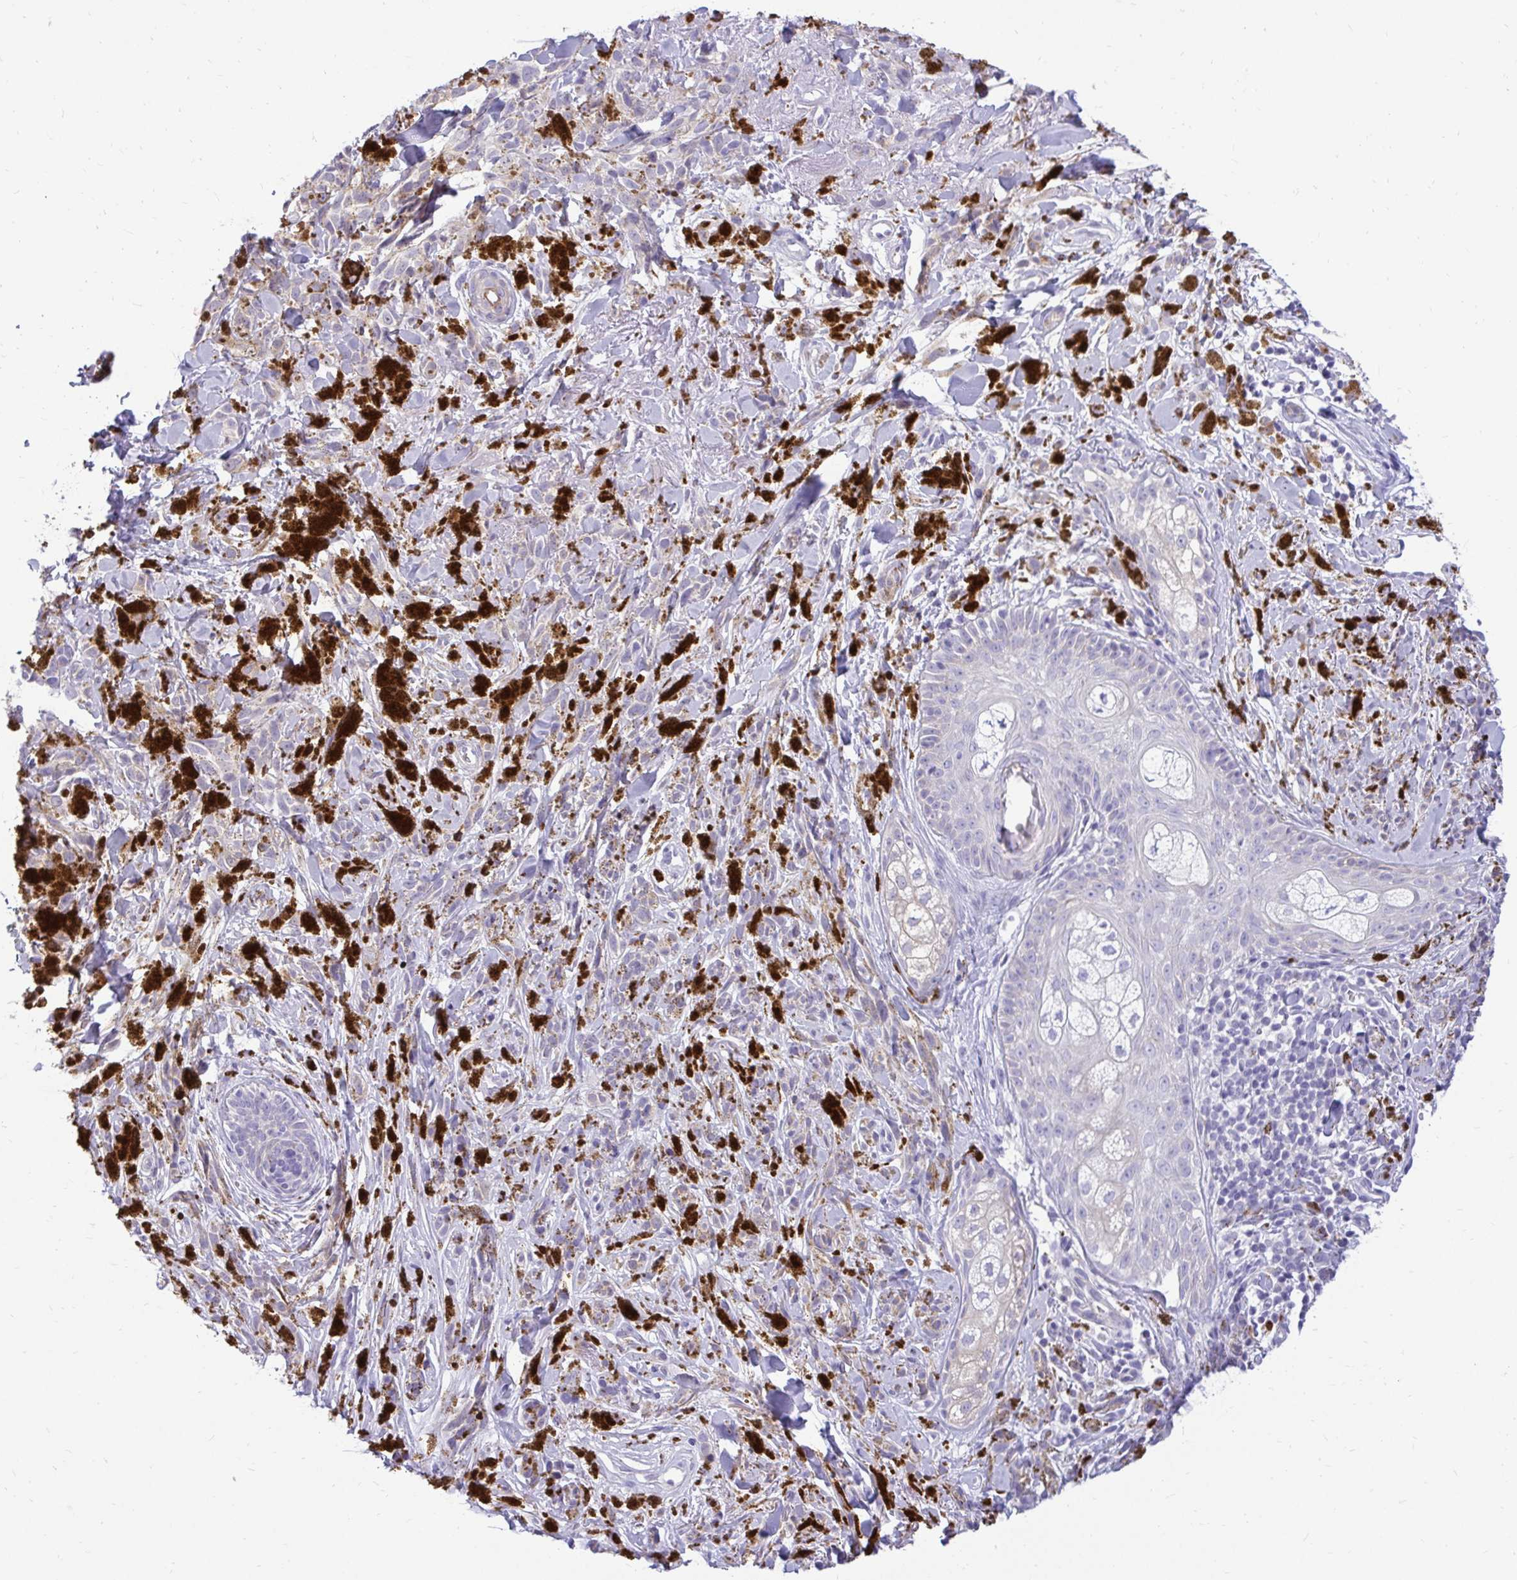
{"staining": {"intensity": "moderate", "quantity": "<25%", "location": "cytoplasmic/membranous"}, "tissue": "melanoma", "cell_type": "Tumor cells", "image_type": "cancer", "snomed": [{"axis": "morphology", "description": "Malignant melanoma, NOS"}, {"axis": "topography", "description": "Skin"}], "caption": "Moderate cytoplasmic/membranous staining for a protein is appreciated in about <25% of tumor cells of melanoma using immunohistochemistry.", "gene": "PKN3", "patient": {"sex": "male", "age": 85}}